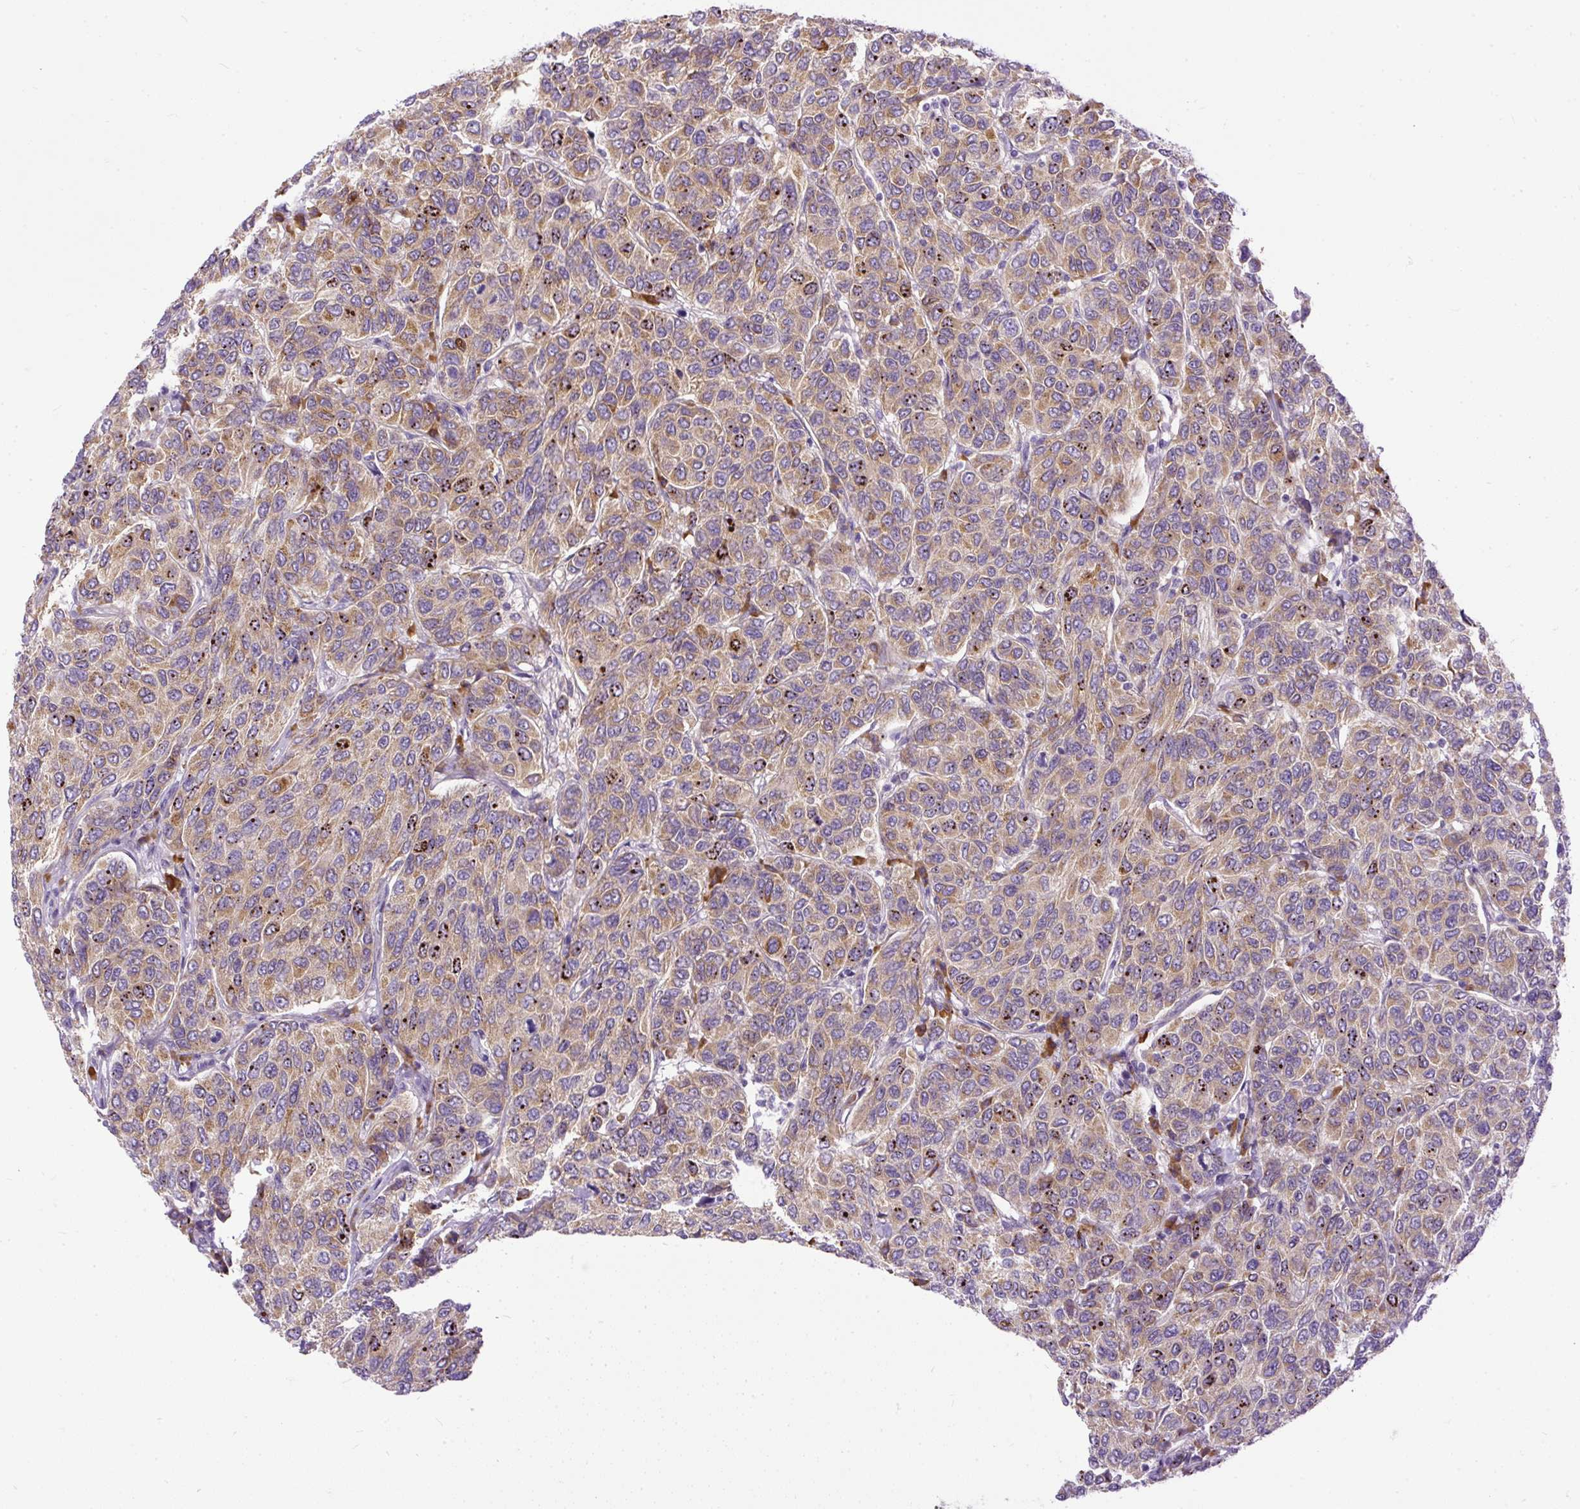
{"staining": {"intensity": "moderate", "quantity": ">75%", "location": "cytoplasmic/membranous"}, "tissue": "breast cancer", "cell_type": "Tumor cells", "image_type": "cancer", "snomed": [{"axis": "morphology", "description": "Duct carcinoma"}, {"axis": "topography", "description": "Breast"}], "caption": "Intraductal carcinoma (breast) stained for a protein exhibits moderate cytoplasmic/membranous positivity in tumor cells.", "gene": "SYBU", "patient": {"sex": "female", "age": 55}}